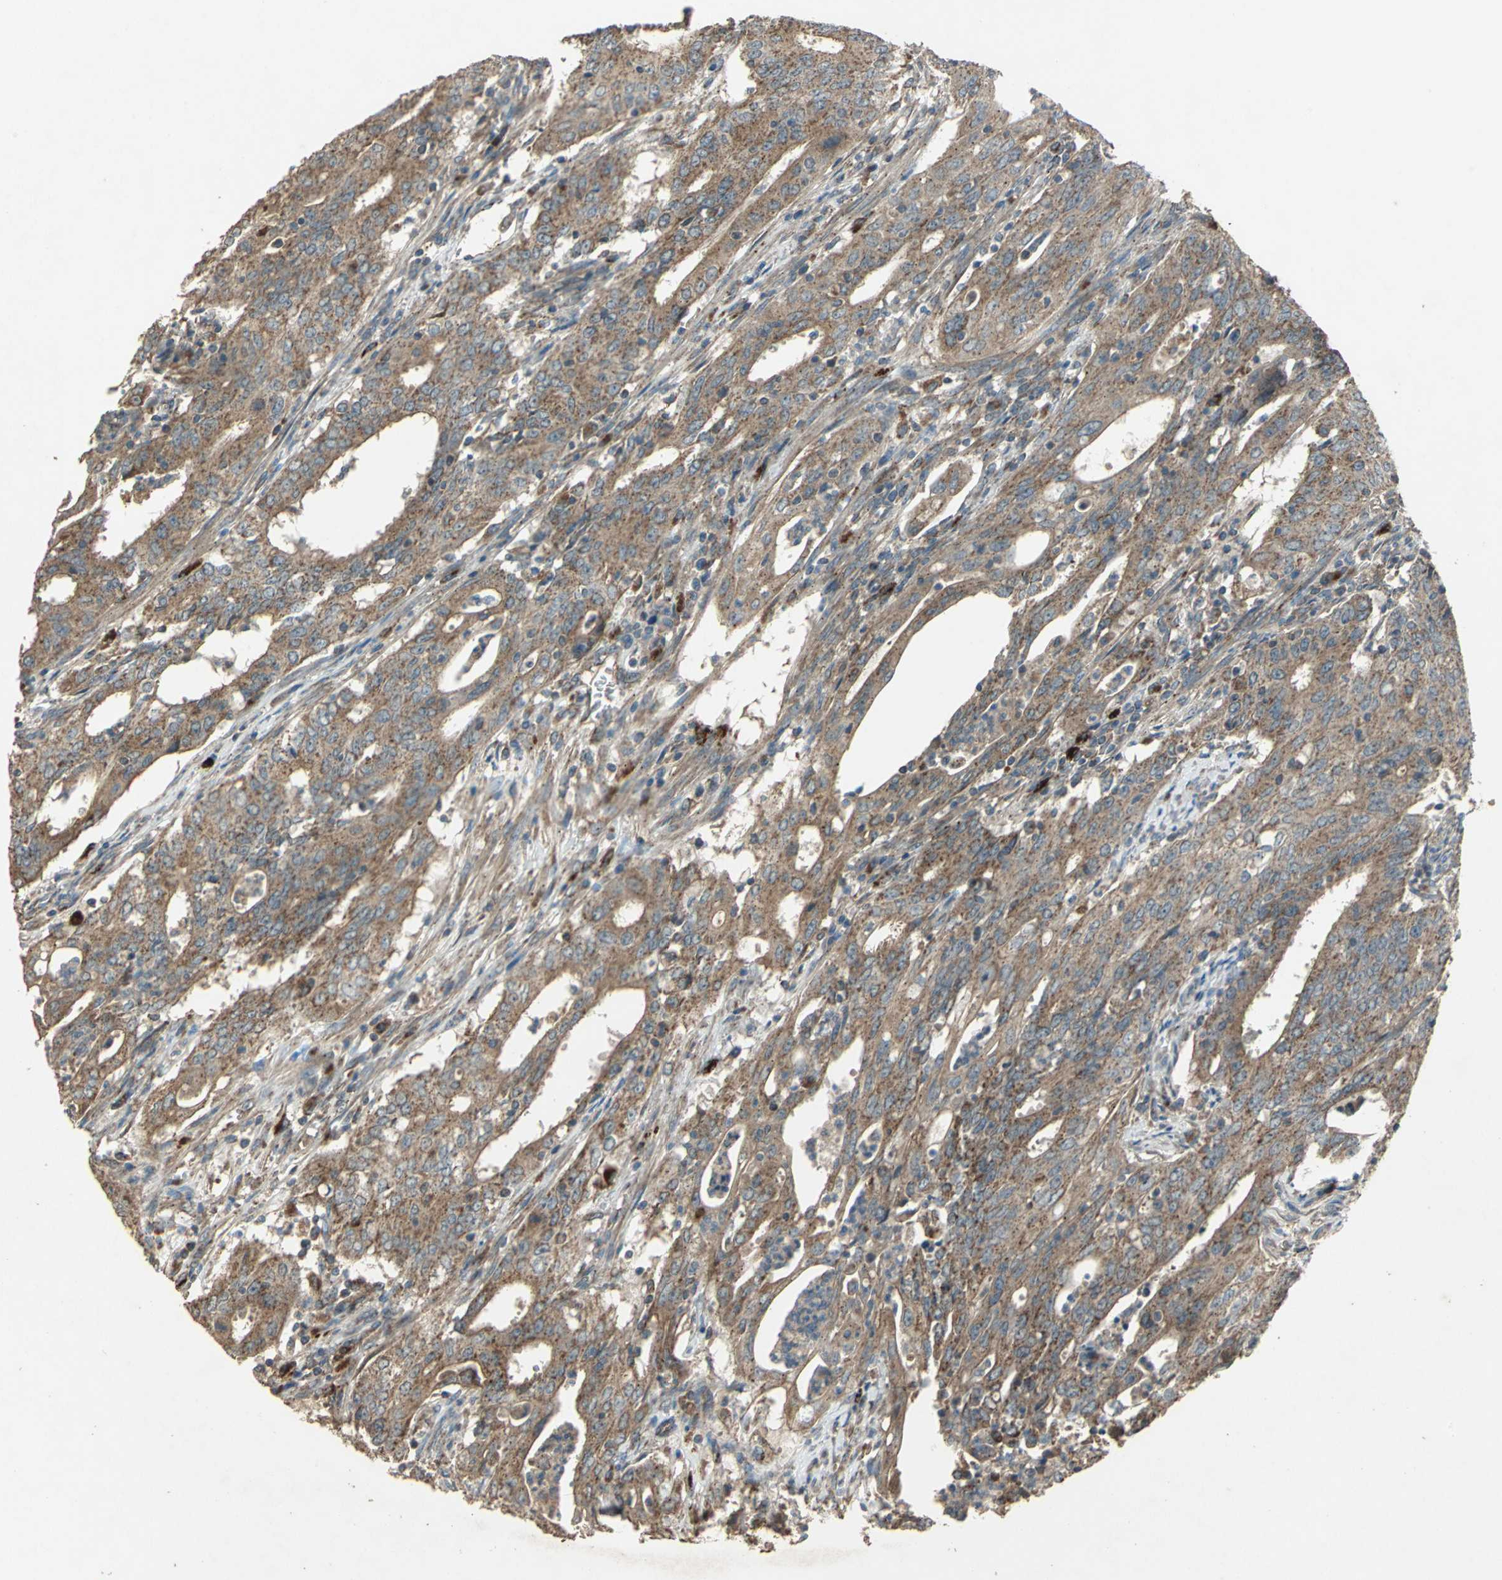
{"staining": {"intensity": "strong", "quantity": ">75%", "location": "cytoplasmic/membranous"}, "tissue": "cervical cancer", "cell_type": "Tumor cells", "image_type": "cancer", "snomed": [{"axis": "morphology", "description": "Adenocarcinoma, NOS"}, {"axis": "topography", "description": "Cervix"}], "caption": "High-magnification brightfield microscopy of cervical cancer (adenocarcinoma) stained with DAB (brown) and counterstained with hematoxylin (blue). tumor cells exhibit strong cytoplasmic/membranous staining is seen in about>75% of cells. (IHC, brightfield microscopy, high magnification).", "gene": "POLRMT", "patient": {"sex": "female", "age": 44}}